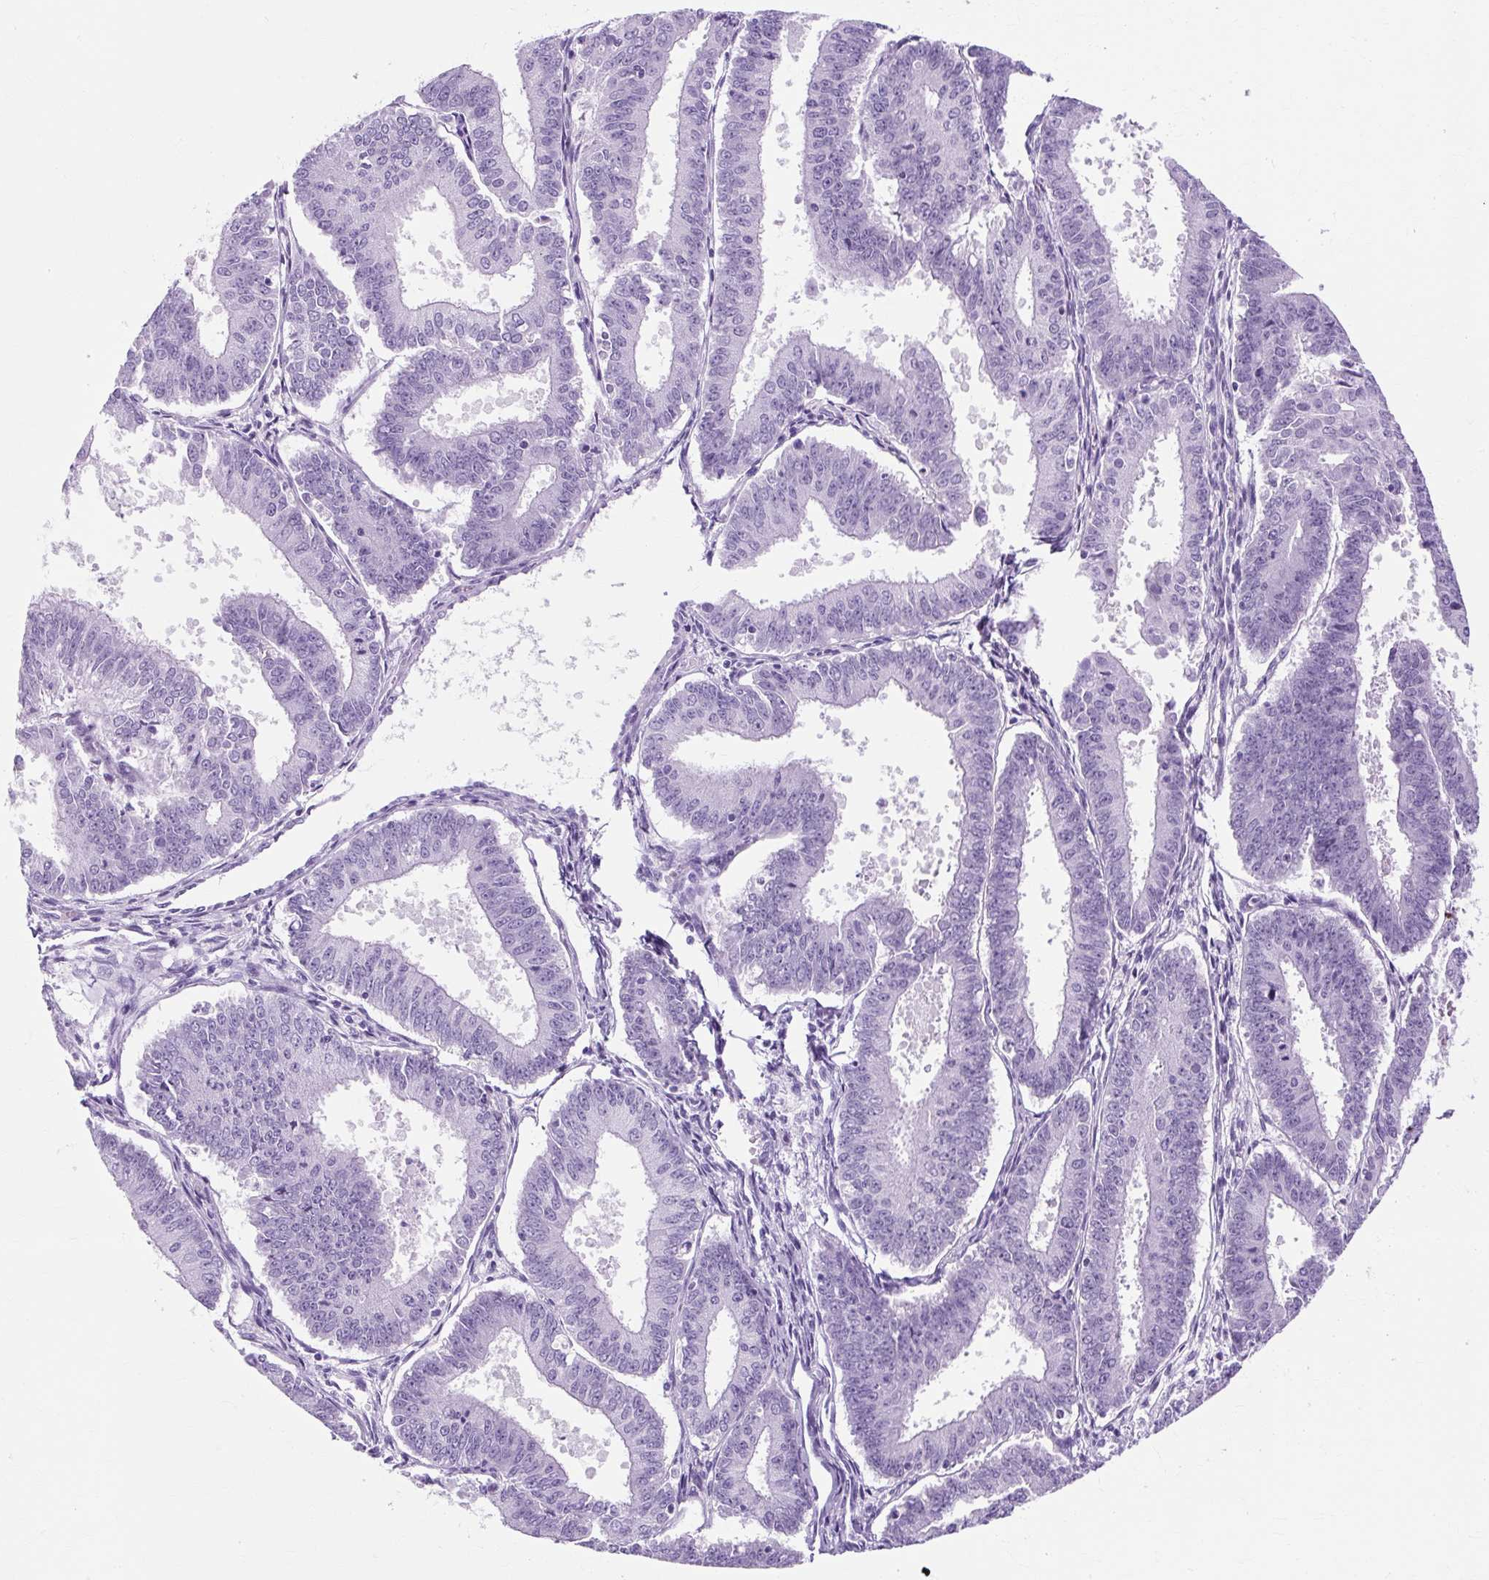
{"staining": {"intensity": "negative", "quantity": "none", "location": "none"}, "tissue": "endometrial cancer", "cell_type": "Tumor cells", "image_type": "cancer", "snomed": [{"axis": "morphology", "description": "Adenocarcinoma, NOS"}, {"axis": "topography", "description": "Endometrium"}], "caption": "A micrograph of endometrial cancer stained for a protein demonstrates no brown staining in tumor cells.", "gene": "RYBP", "patient": {"sex": "female", "age": 73}}